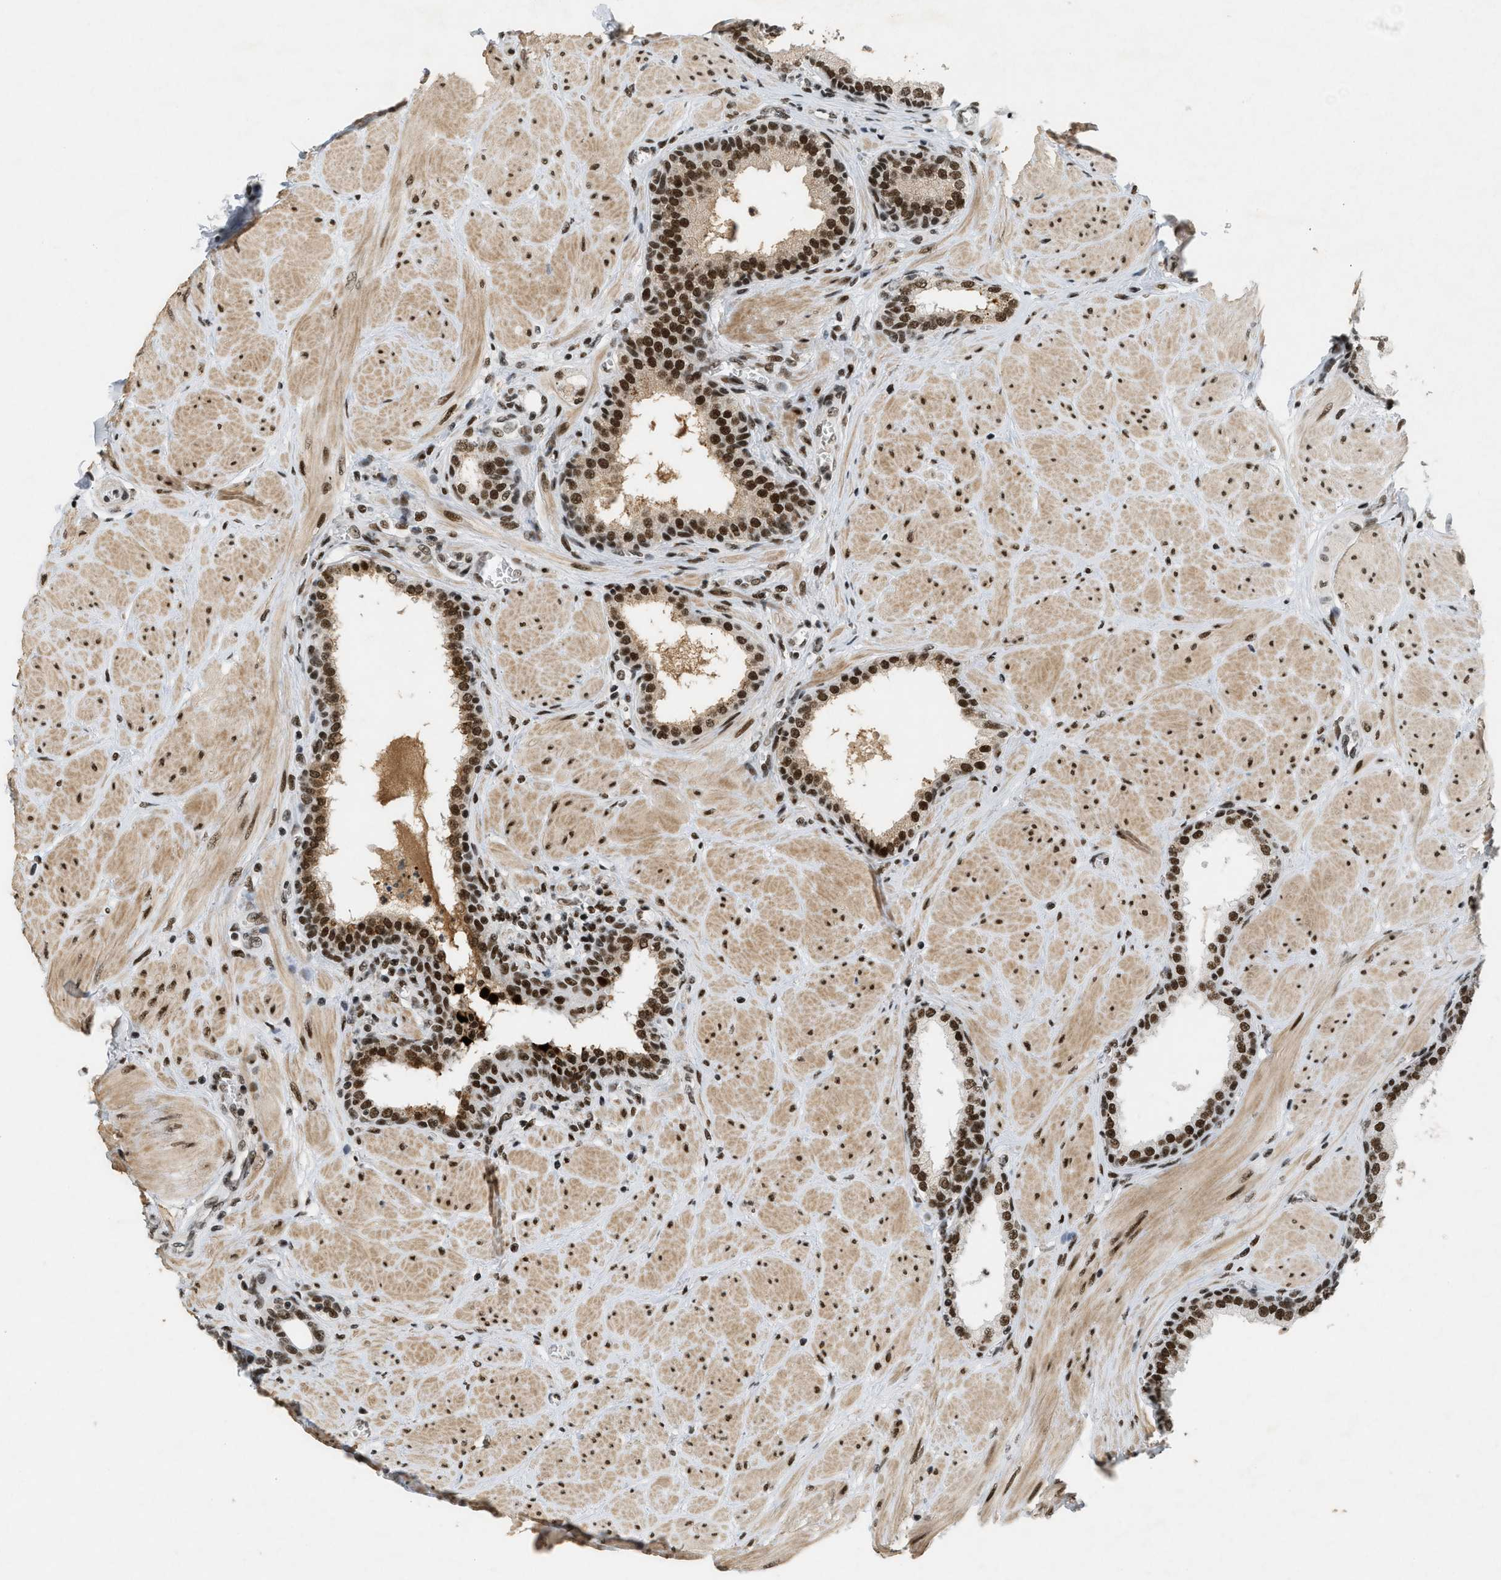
{"staining": {"intensity": "strong", "quantity": ">75%", "location": "nuclear"}, "tissue": "prostate", "cell_type": "Glandular cells", "image_type": "normal", "snomed": [{"axis": "morphology", "description": "Normal tissue, NOS"}, {"axis": "topography", "description": "Prostate"}], "caption": "This micrograph displays immunohistochemistry (IHC) staining of unremarkable prostate, with high strong nuclear expression in about >75% of glandular cells.", "gene": "SMARCB1", "patient": {"sex": "male", "age": 51}}